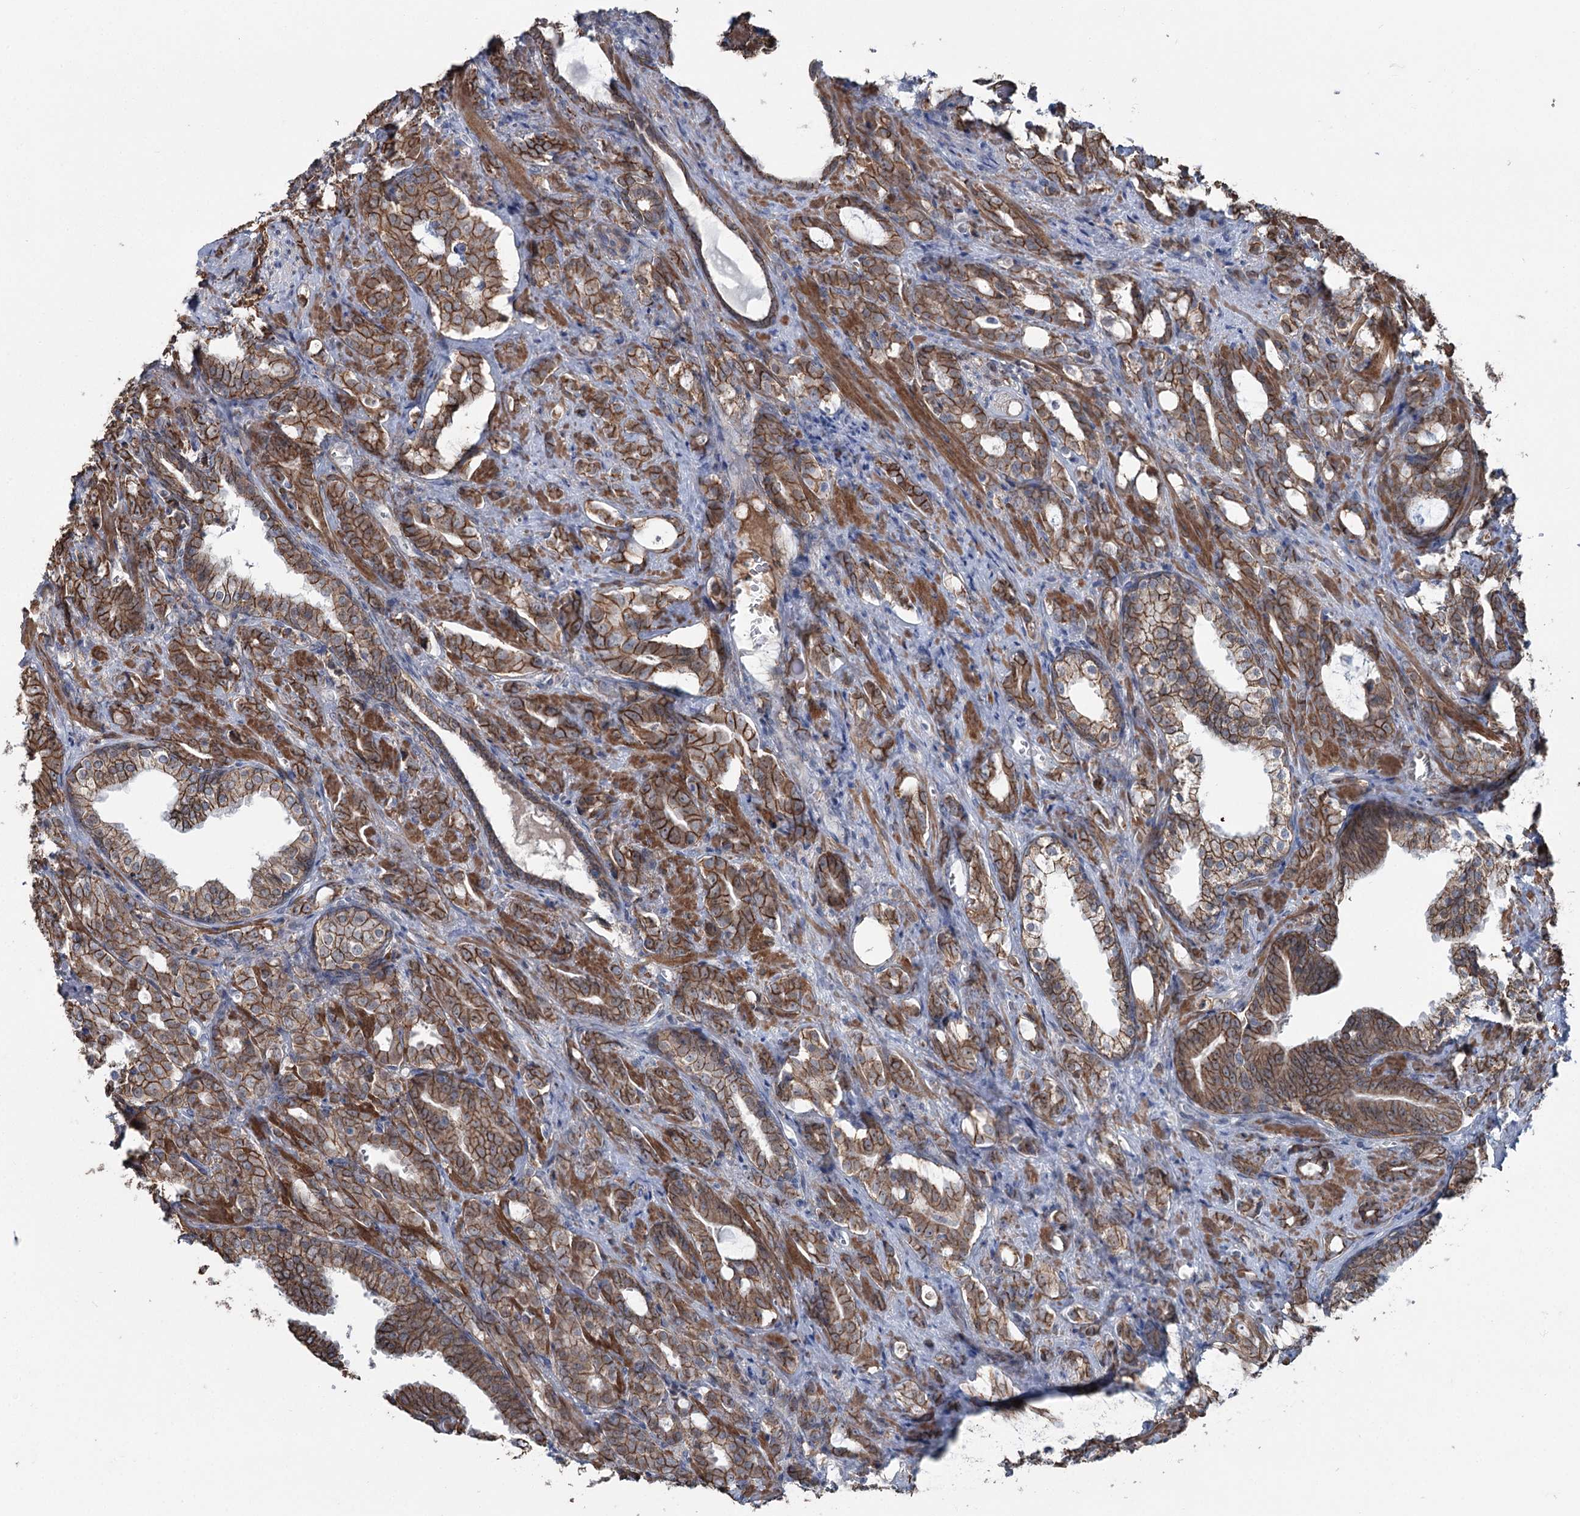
{"staining": {"intensity": "strong", "quantity": ">75%", "location": "cytoplasmic/membranous"}, "tissue": "prostate cancer", "cell_type": "Tumor cells", "image_type": "cancer", "snomed": [{"axis": "morphology", "description": "Adenocarcinoma, High grade"}, {"axis": "topography", "description": "Prostate"}], "caption": "Prostate cancer stained for a protein (brown) reveals strong cytoplasmic/membranous positive staining in about >75% of tumor cells.", "gene": "FAM120B", "patient": {"sex": "male", "age": 72}}